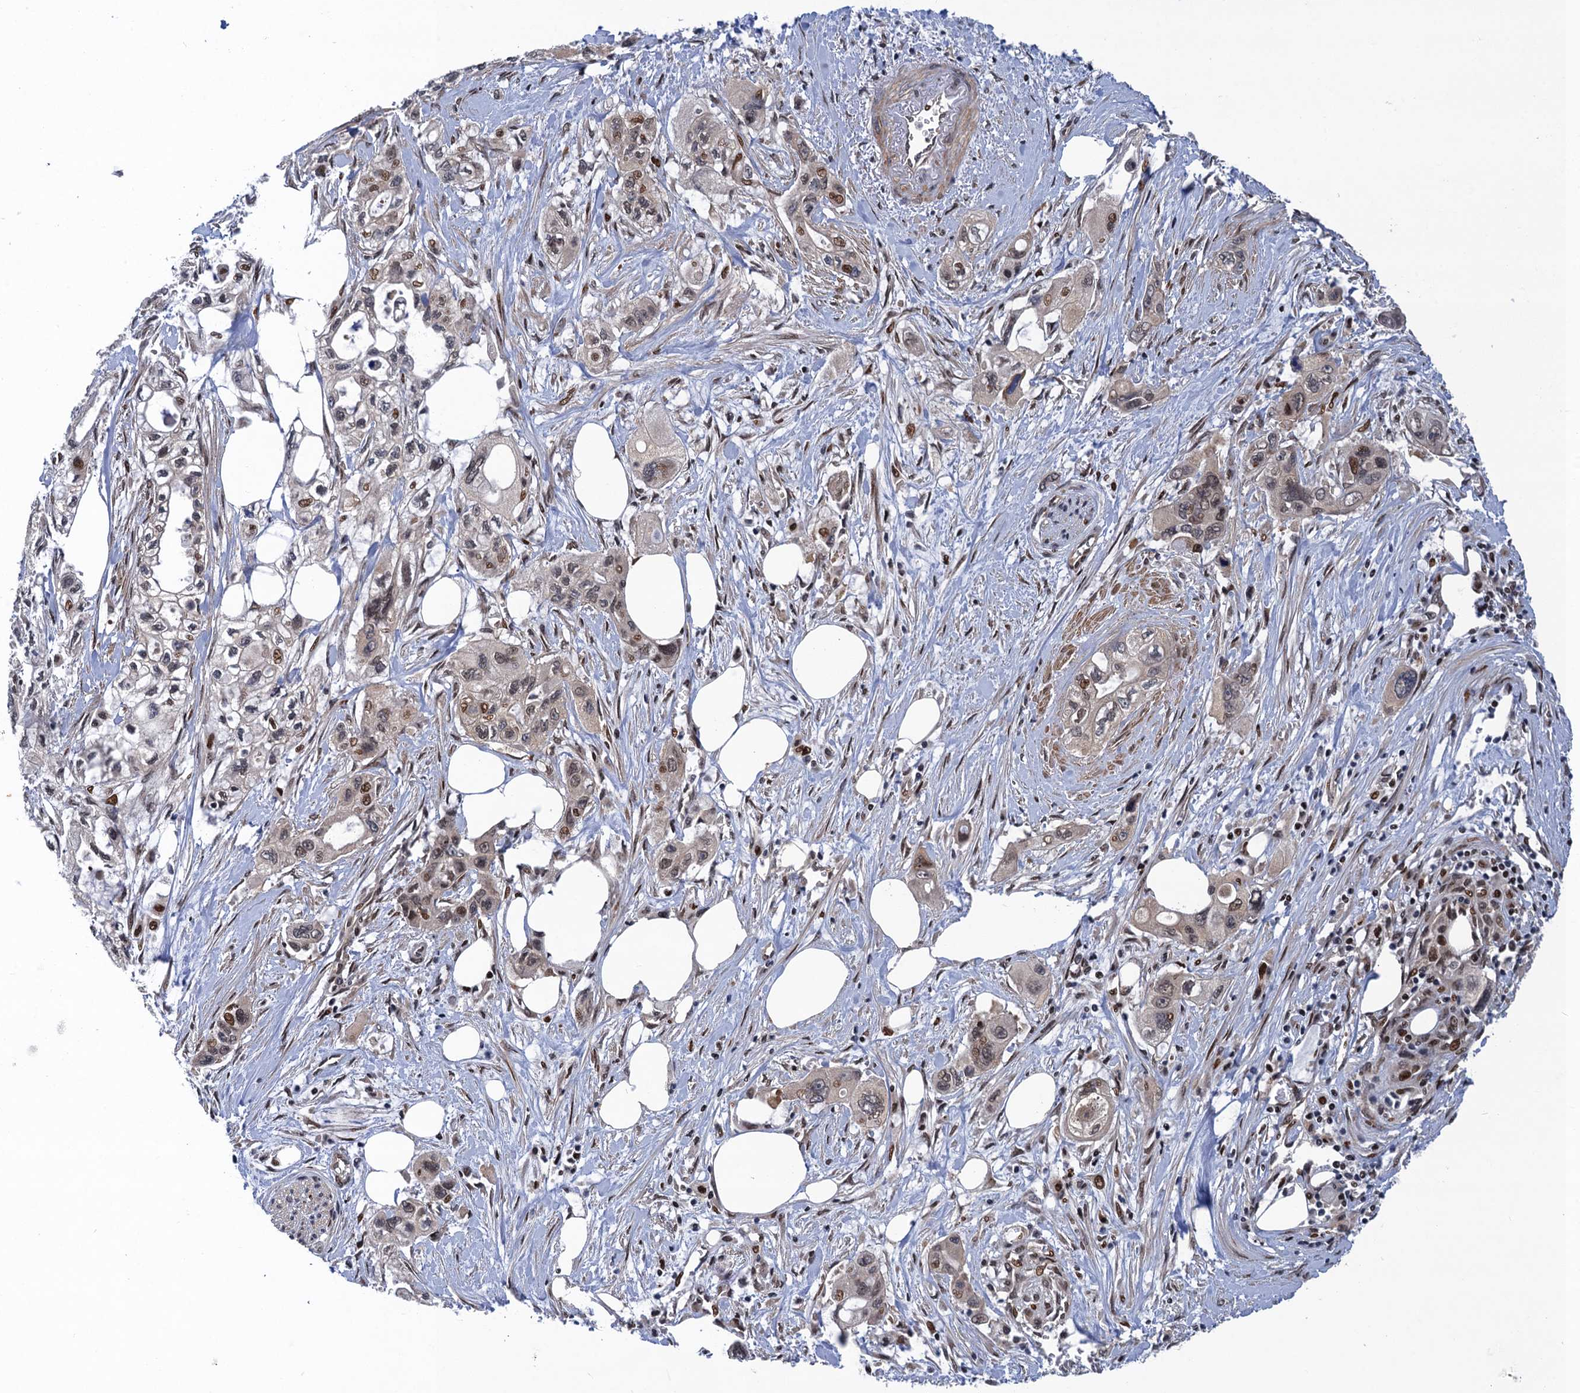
{"staining": {"intensity": "weak", "quantity": "25%-75%", "location": "nuclear"}, "tissue": "pancreatic cancer", "cell_type": "Tumor cells", "image_type": "cancer", "snomed": [{"axis": "morphology", "description": "Adenocarcinoma, NOS"}, {"axis": "topography", "description": "Pancreas"}], "caption": "Immunohistochemistry (IHC) staining of pancreatic adenocarcinoma, which displays low levels of weak nuclear expression in about 25%-75% of tumor cells indicating weak nuclear protein positivity. The staining was performed using DAB (brown) for protein detection and nuclei were counterstained in hematoxylin (blue).", "gene": "NEK8", "patient": {"sex": "male", "age": 75}}